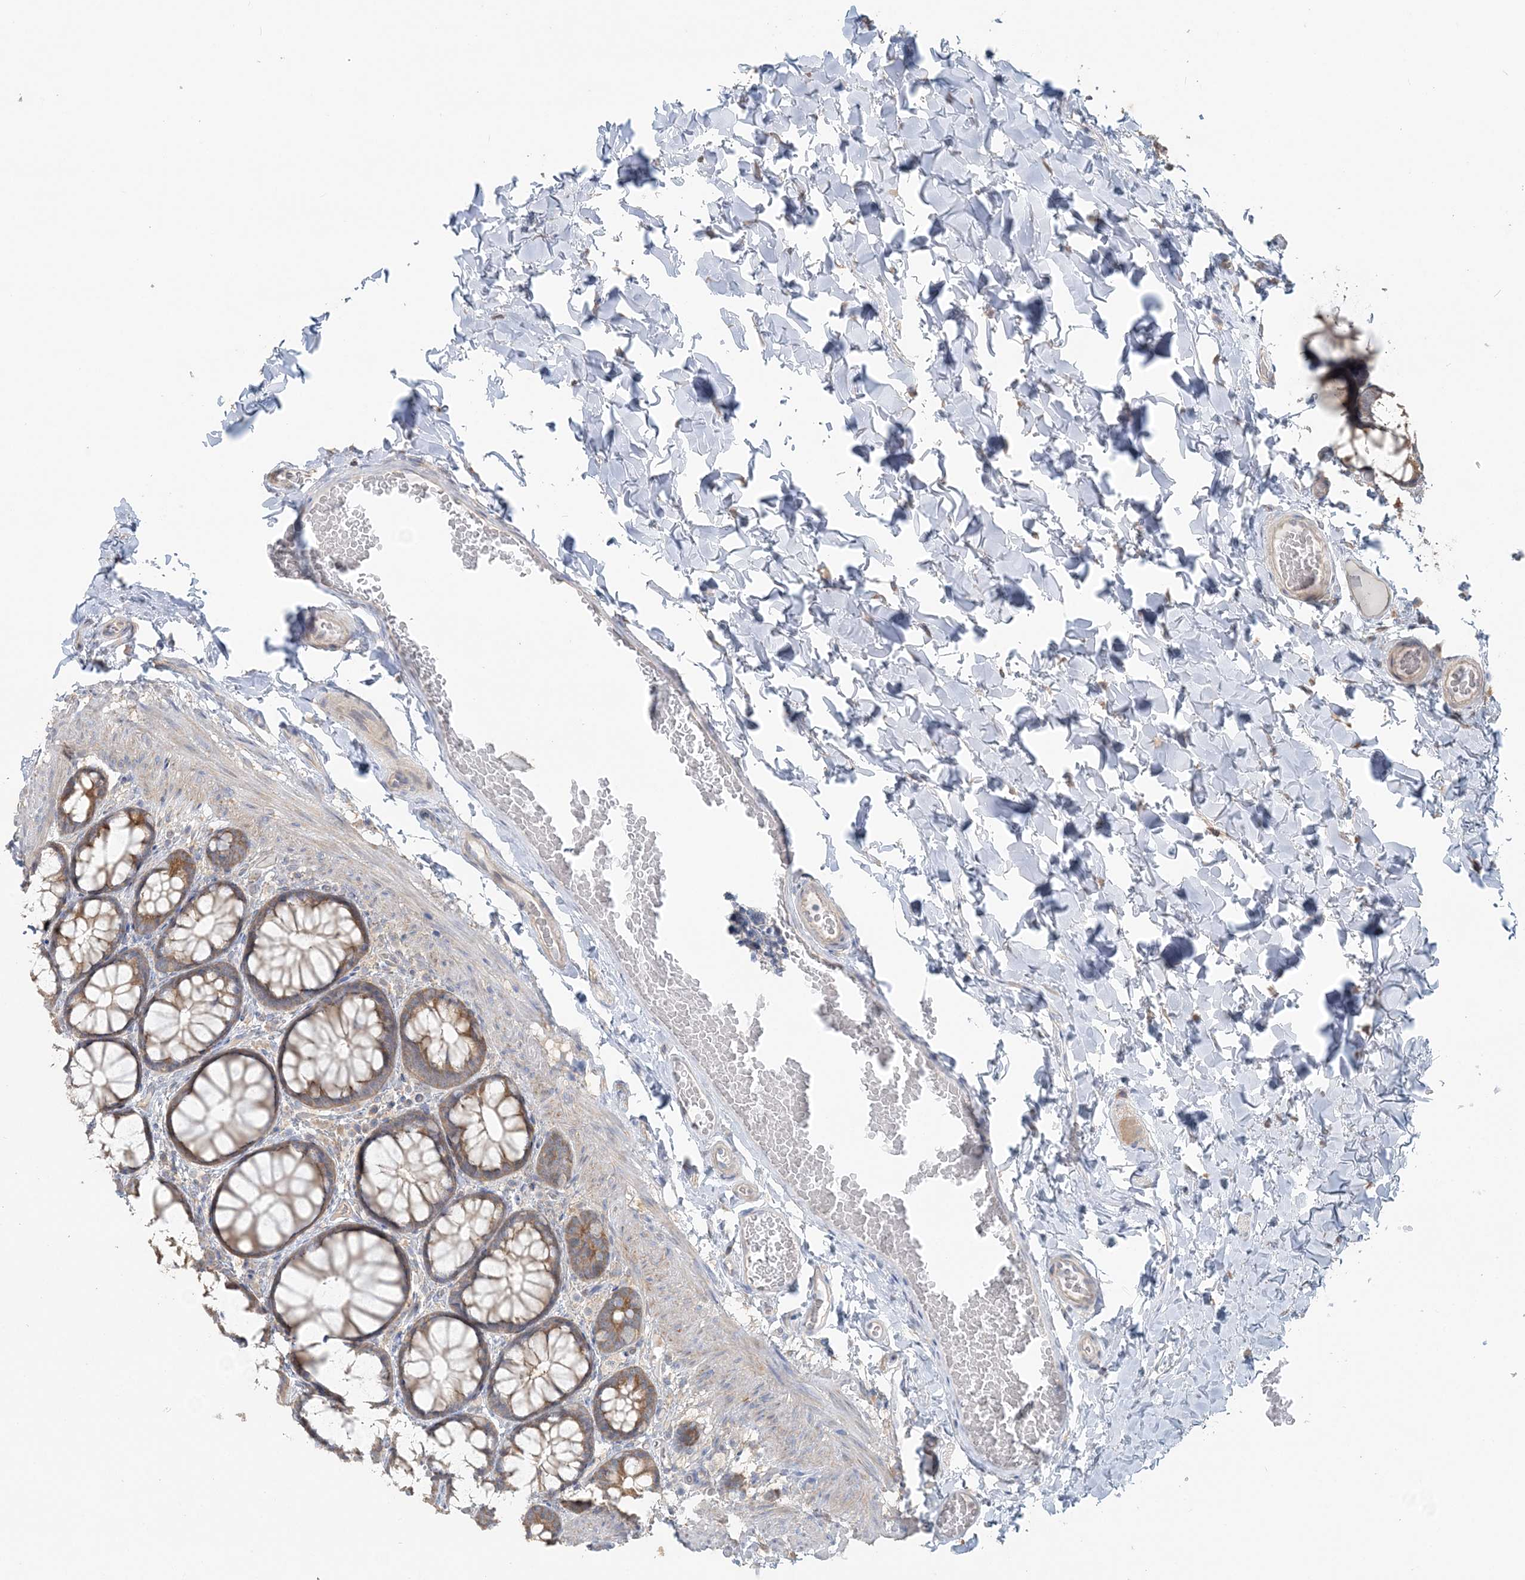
{"staining": {"intensity": "negative", "quantity": "none", "location": "none"}, "tissue": "colon", "cell_type": "Endothelial cells", "image_type": "normal", "snomed": [{"axis": "morphology", "description": "Normal tissue, NOS"}, {"axis": "topography", "description": "Colon"}], "caption": "IHC image of benign colon: human colon stained with DAB displays no significant protein staining in endothelial cells.", "gene": "TBC1D5", "patient": {"sex": "male", "age": 47}}